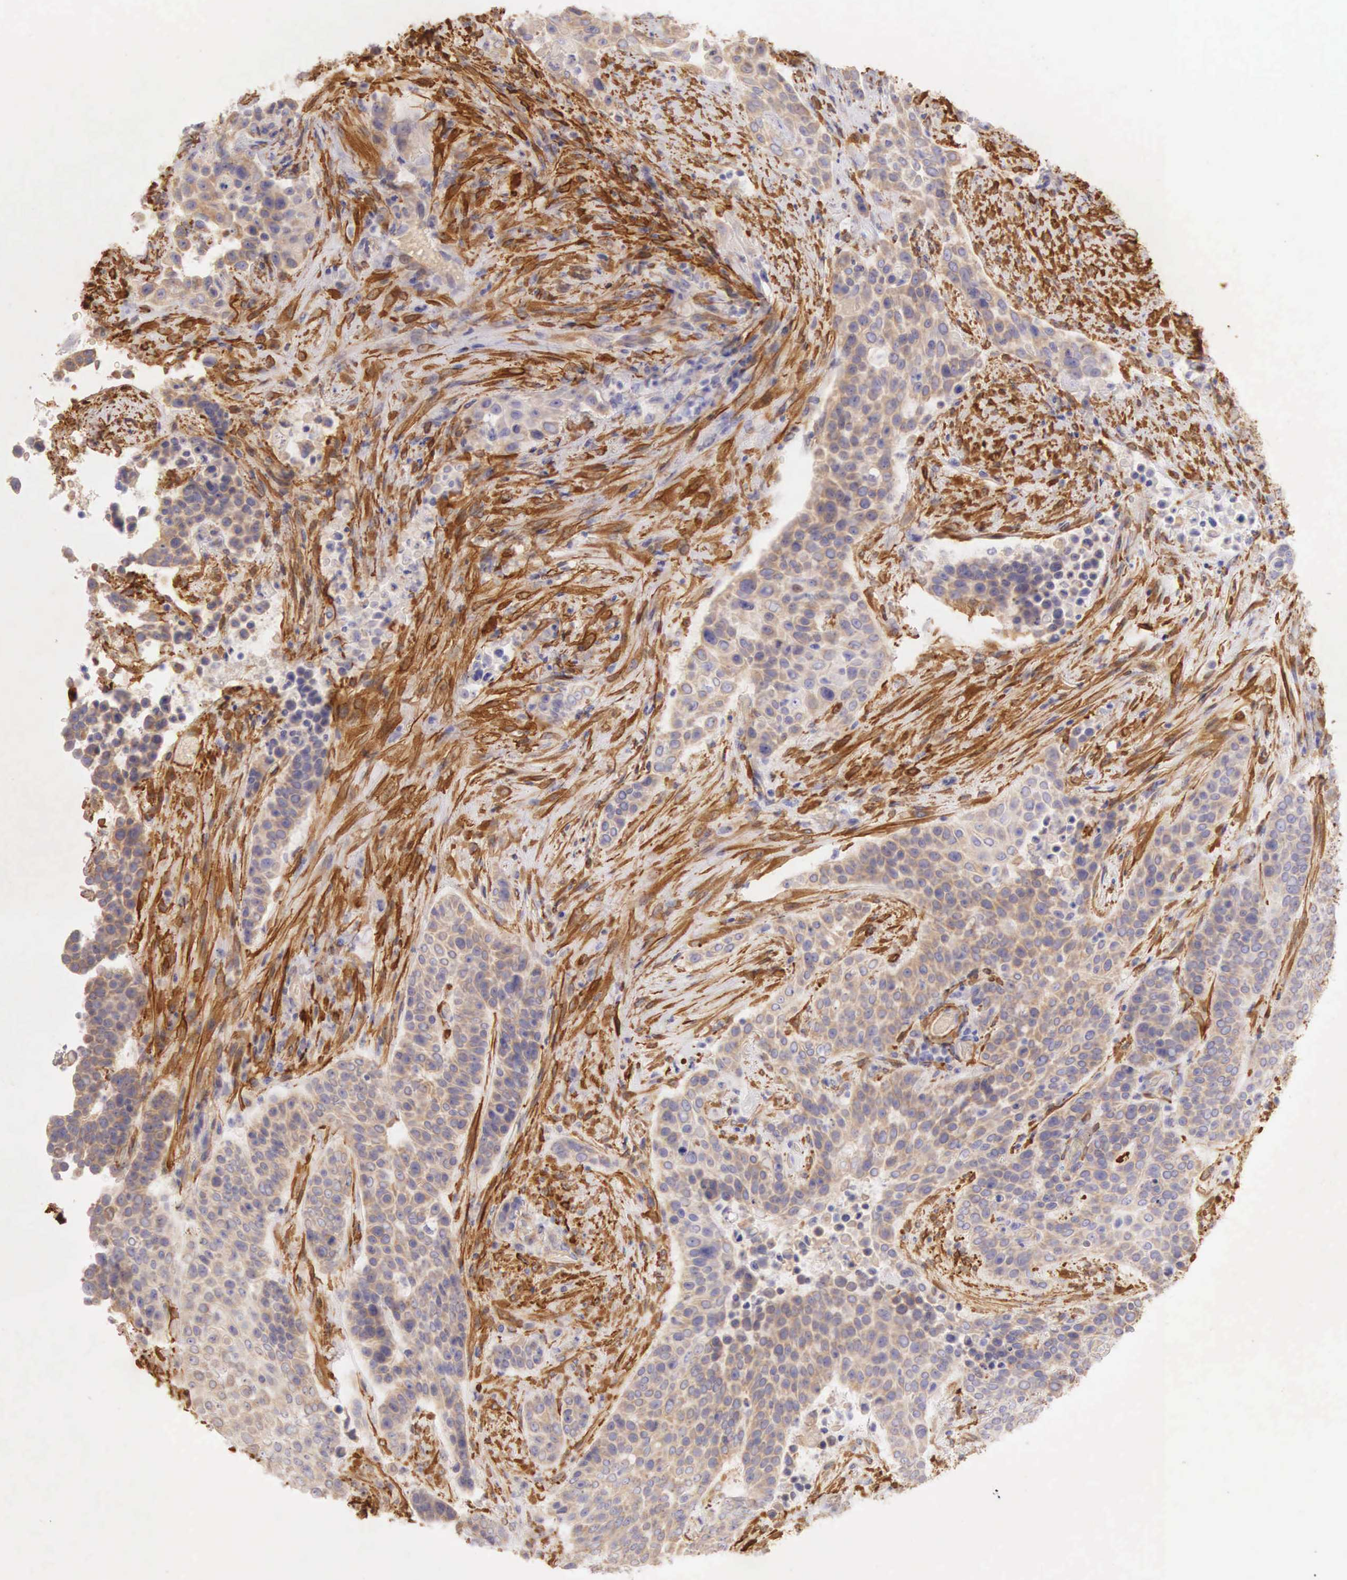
{"staining": {"intensity": "weak", "quantity": "25%-75%", "location": "cytoplasmic/membranous"}, "tissue": "urothelial cancer", "cell_type": "Tumor cells", "image_type": "cancer", "snomed": [{"axis": "morphology", "description": "Urothelial carcinoma, High grade"}, {"axis": "topography", "description": "Urinary bladder"}], "caption": "IHC staining of urothelial cancer, which demonstrates low levels of weak cytoplasmic/membranous staining in approximately 25%-75% of tumor cells indicating weak cytoplasmic/membranous protein positivity. The staining was performed using DAB (brown) for protein detection and nuclei were counterstained in hematoxylin (blue).", "gene": "CNN1", "patient": {"sex": "male", "age": 74}}